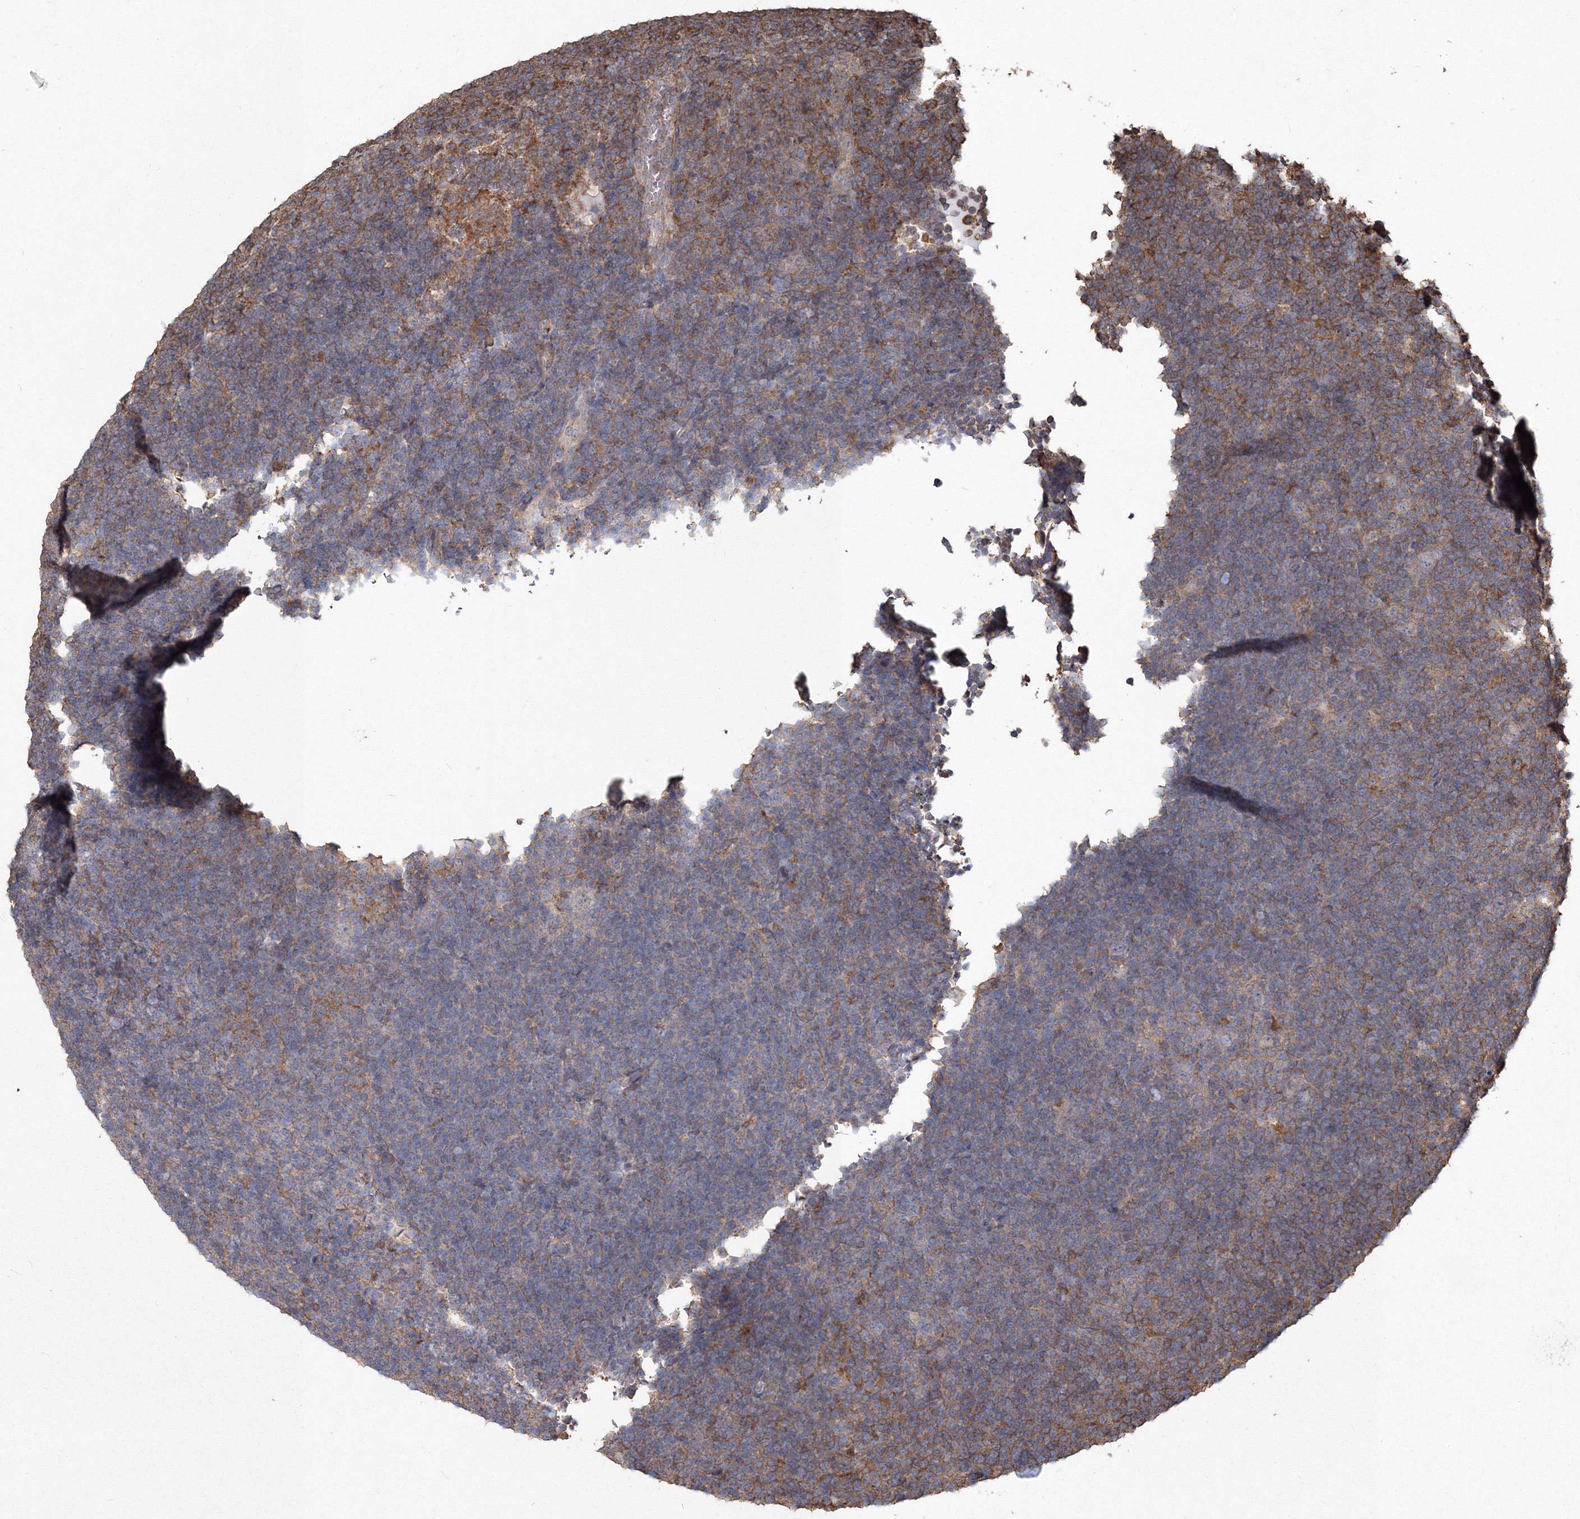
{"staining": {"intensity": "negative", "quantity": "none", "location": "none"}, "tissue": "lymphoma", "cell_type": "Tumor cells", "image_type": "cancer", "snomed": [{"axis": "morphology", "description": "Hodgkin's disease, NOS"}, {"axis": "topography", "description": "Lymph node"}], "caption": "The photomicrograph shows no staining of tumor cells in lymphoma.", "gene": "TMEM139", "patient": {"sex": "female", "age": 57}}